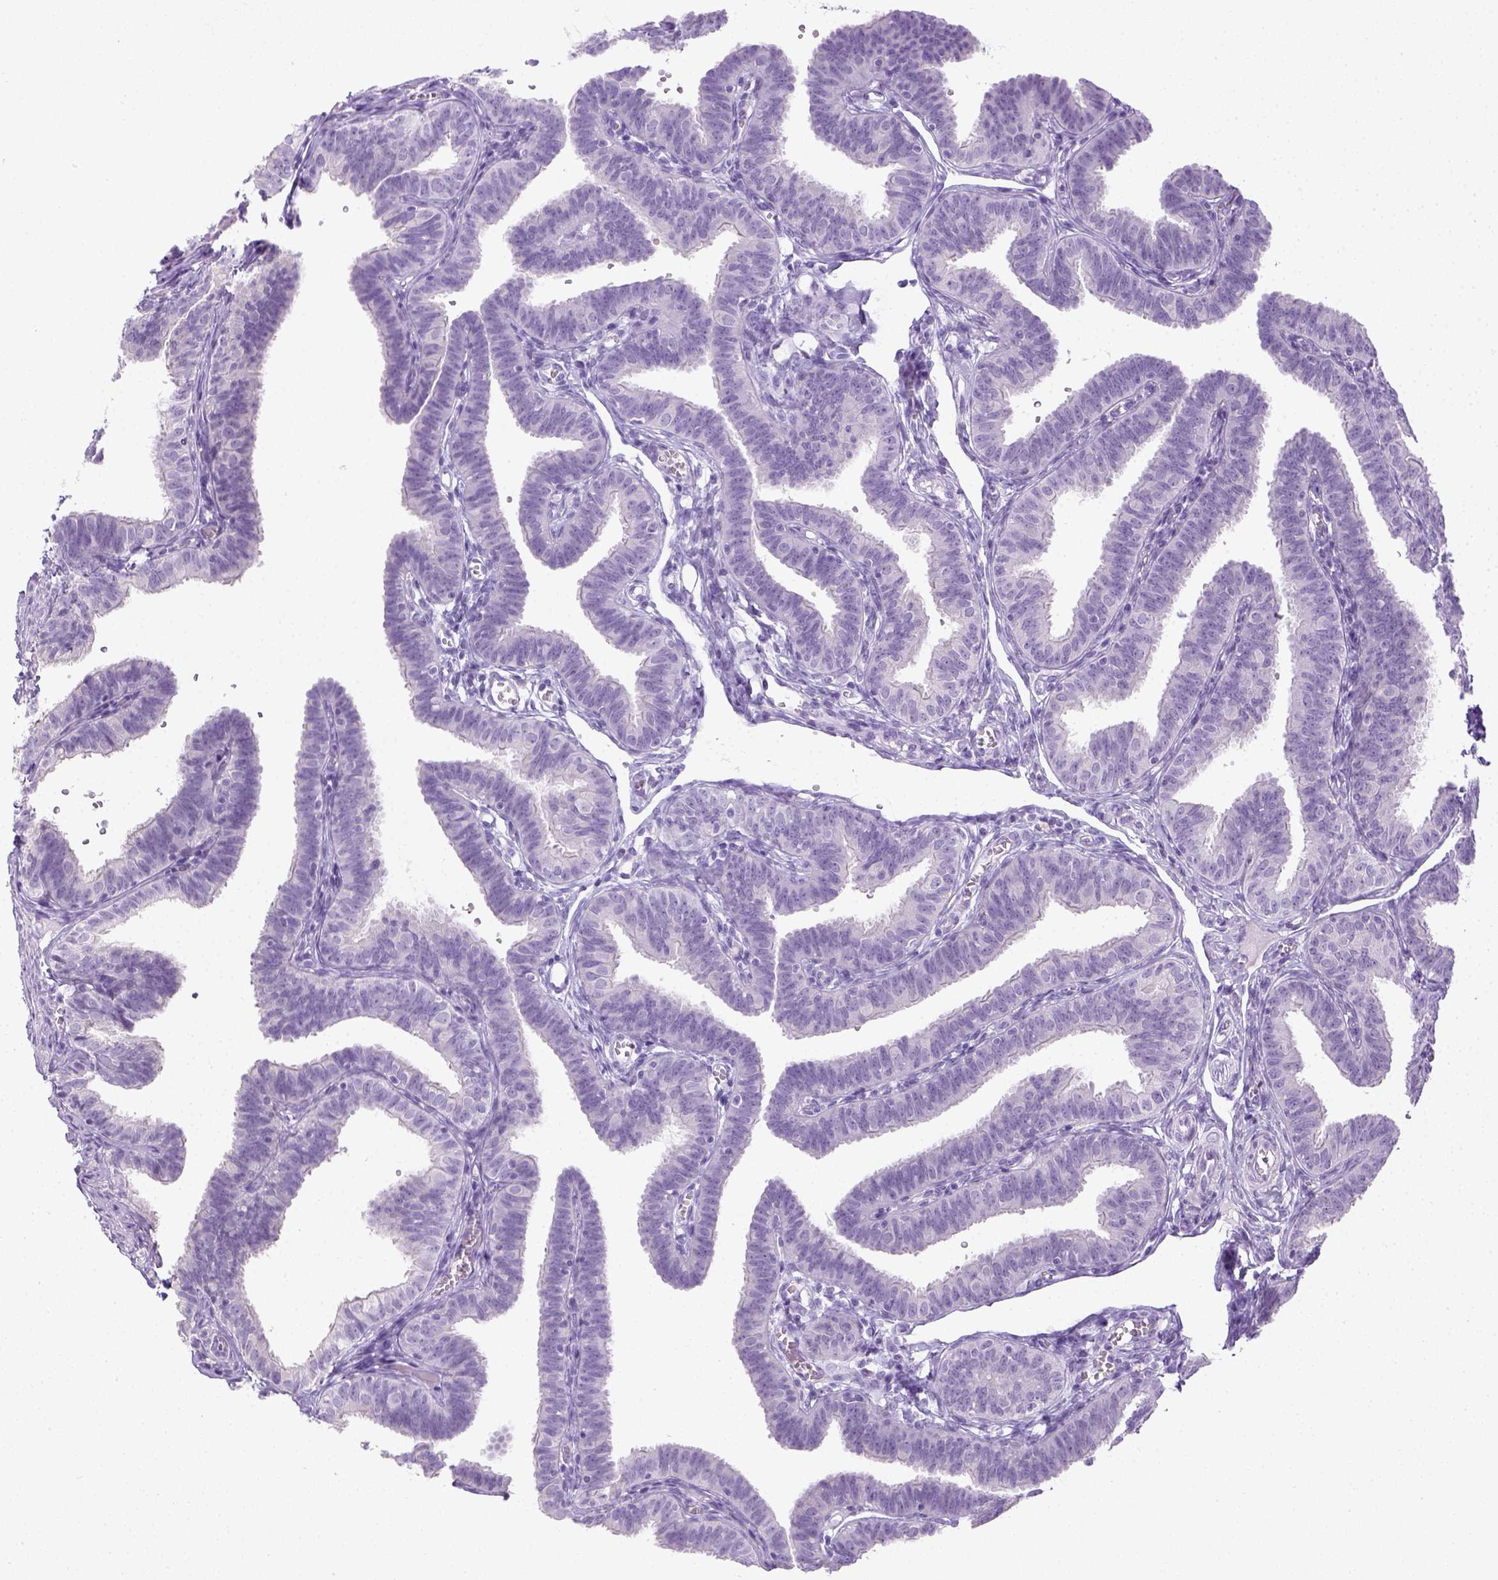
{"staining": {"intensity": "negative", "quantity": "none", "location": "none"}, "tissue": "fallopian tube", "cell_type": "Glandular cells", "image_type": "normal", "snomed": [{"axis": "morphology", "description": "Normal tissue, NOS"}, {"axis": "topography", "description": "Fallopian tube"}], "caption": "The photomicrograph demonstrates no staining of glandular cells in unremarkable fallopian tube.", "gene": "LGSN", "patient": {"sex": "female", "age": 25}}